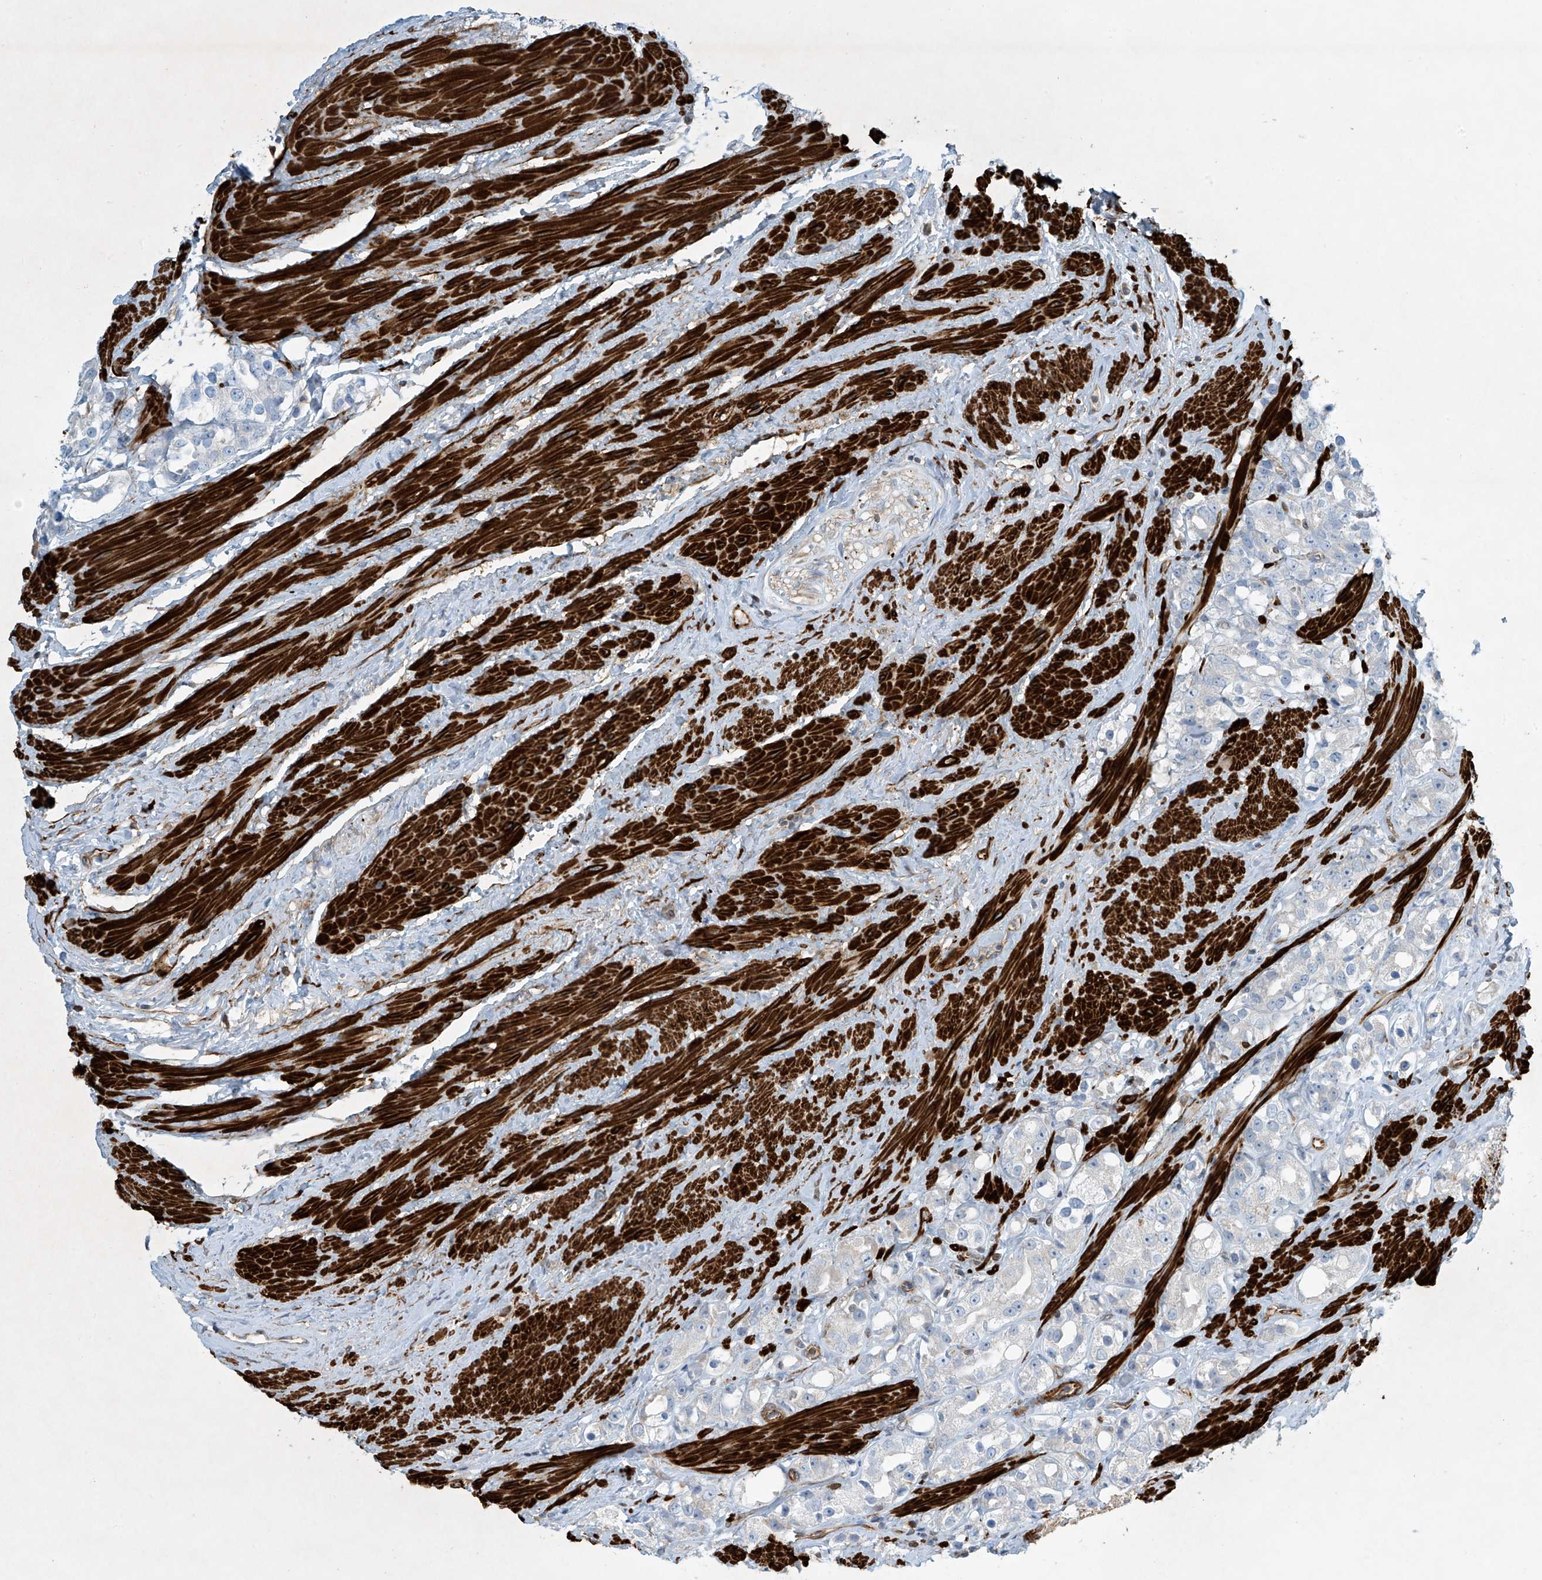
{"staining": {"intensity": "negative", "quantity": "none", "location": "none"}, "tissue": "prostate cancer", "cell_type": "Tumor cells", "image_type": "cancer", "snomed": [{"axis": "morphology", "description": "Adenocarcinoma, NOS"}, {"axis": "topography", "description": "Prostate"}], "caption": "The immunohistochemistry (IHC) image has no significant staining in tumor cells of prostate cancer (adenocarcinoma) tissue. (Brightfield microscopy of DAB immunohistochemistry at high magnification).", "gene": "SH3BGRL3", "patient": {"sex": "male", "age": 79}}